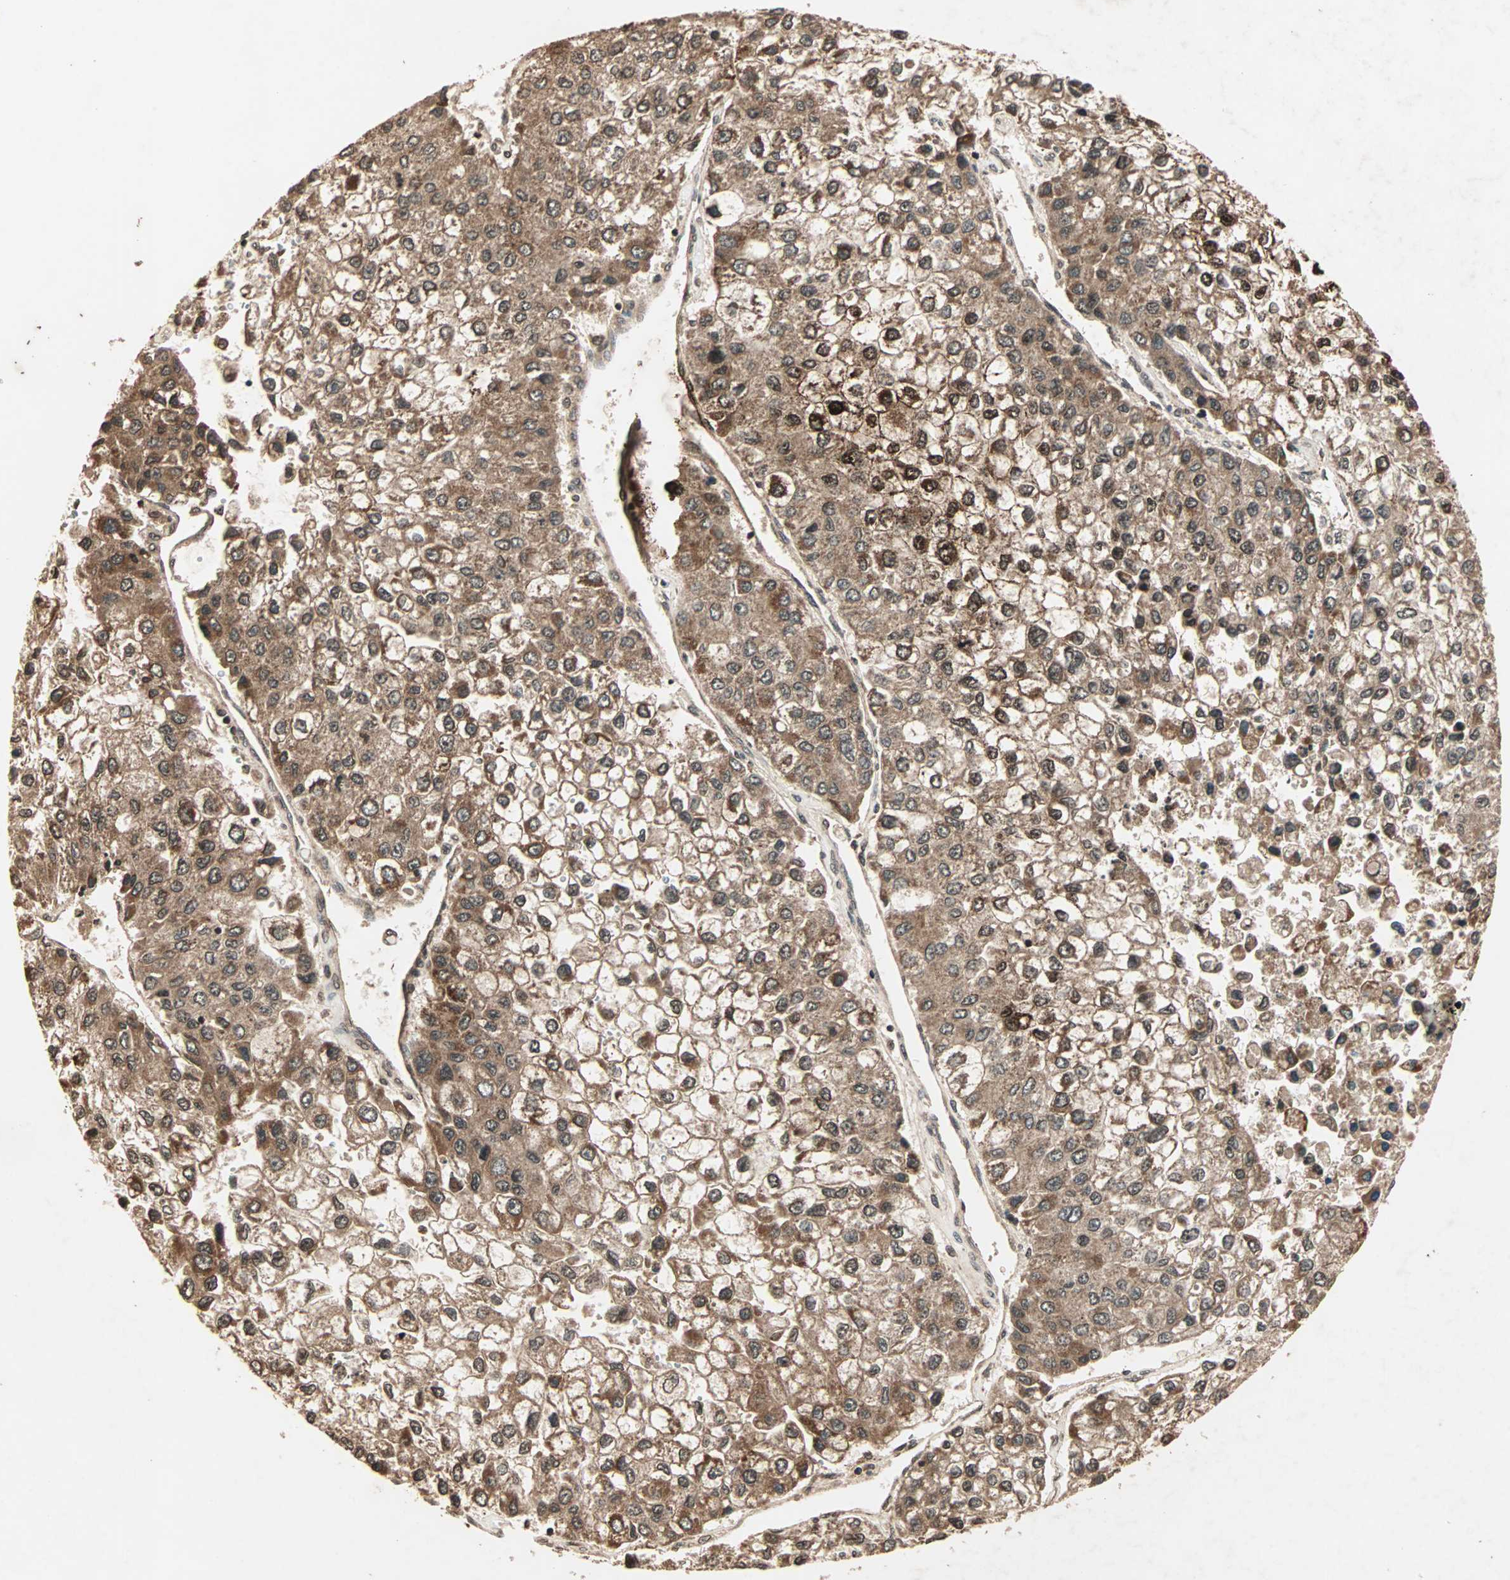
{"staining": {"intensity": "moderate", "quantity": ">75%", "location": "cytoplasmic/membranous"}, "tissue": "liver cancer", "cell_type": "Tumor cells", "image_type": "cancer", "snomed": [{"axis": "morphology", "description": "Carcinoma, Hepatocellular, NOS"}, {"axis": "topography", "description": "Liver"}], "caption": "Liver cancer (hepatocellular carcinoma) stained for a protein exhibits moderate cytoplasmic/membranous positivity in tumor cells. (IHC, brightfield microscopy, high magnification).", "gene": "RFFL", "patient": {"sex": "female", "age": 66}}